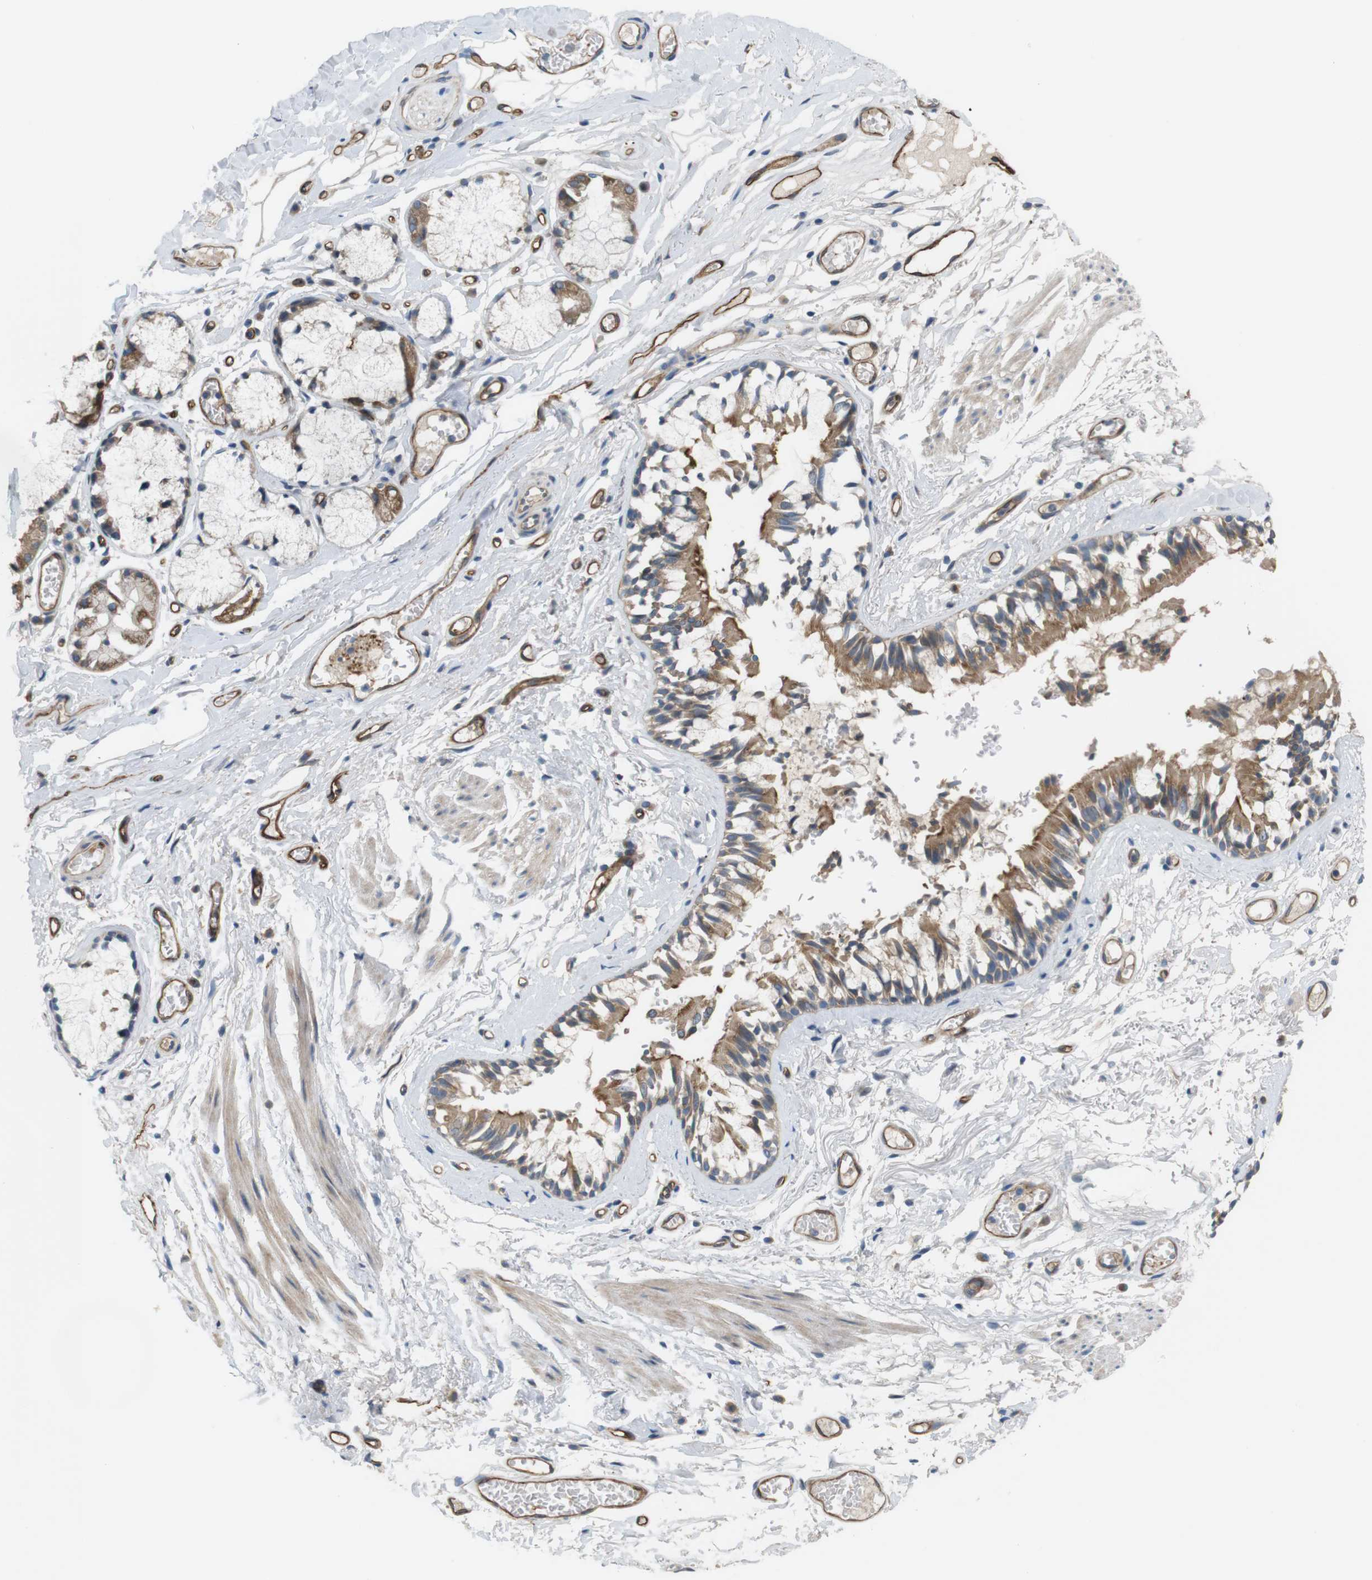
{"staining": {"intensity": "moderate", "quantity": ">75%", "location": "cytoplasmic/membranous"}, "tissue": "bronchus", "cell_type": "Respiratory epithelial cells", "image_type": "normal", "snomed": [{"axis": "morphology", "description": "Normal tissue, NOS"}, {"axis": "morphology", "description": "Inflammation, NOS"}, {"axis": "topography", "description": "Cartilage tissue"}, {"axis": "topography", "description": "Lung"}], "caption": "A histopathology image of bronchus stained for a protein demonstrates moderate cytoplasmic/membranous brown staining in respiratory epithelial cells. (brown staining indicates protein expression, while blue staining denotes nuclei).", "gene": "BVES", "patient": {"sex": "male", "age": 71}}